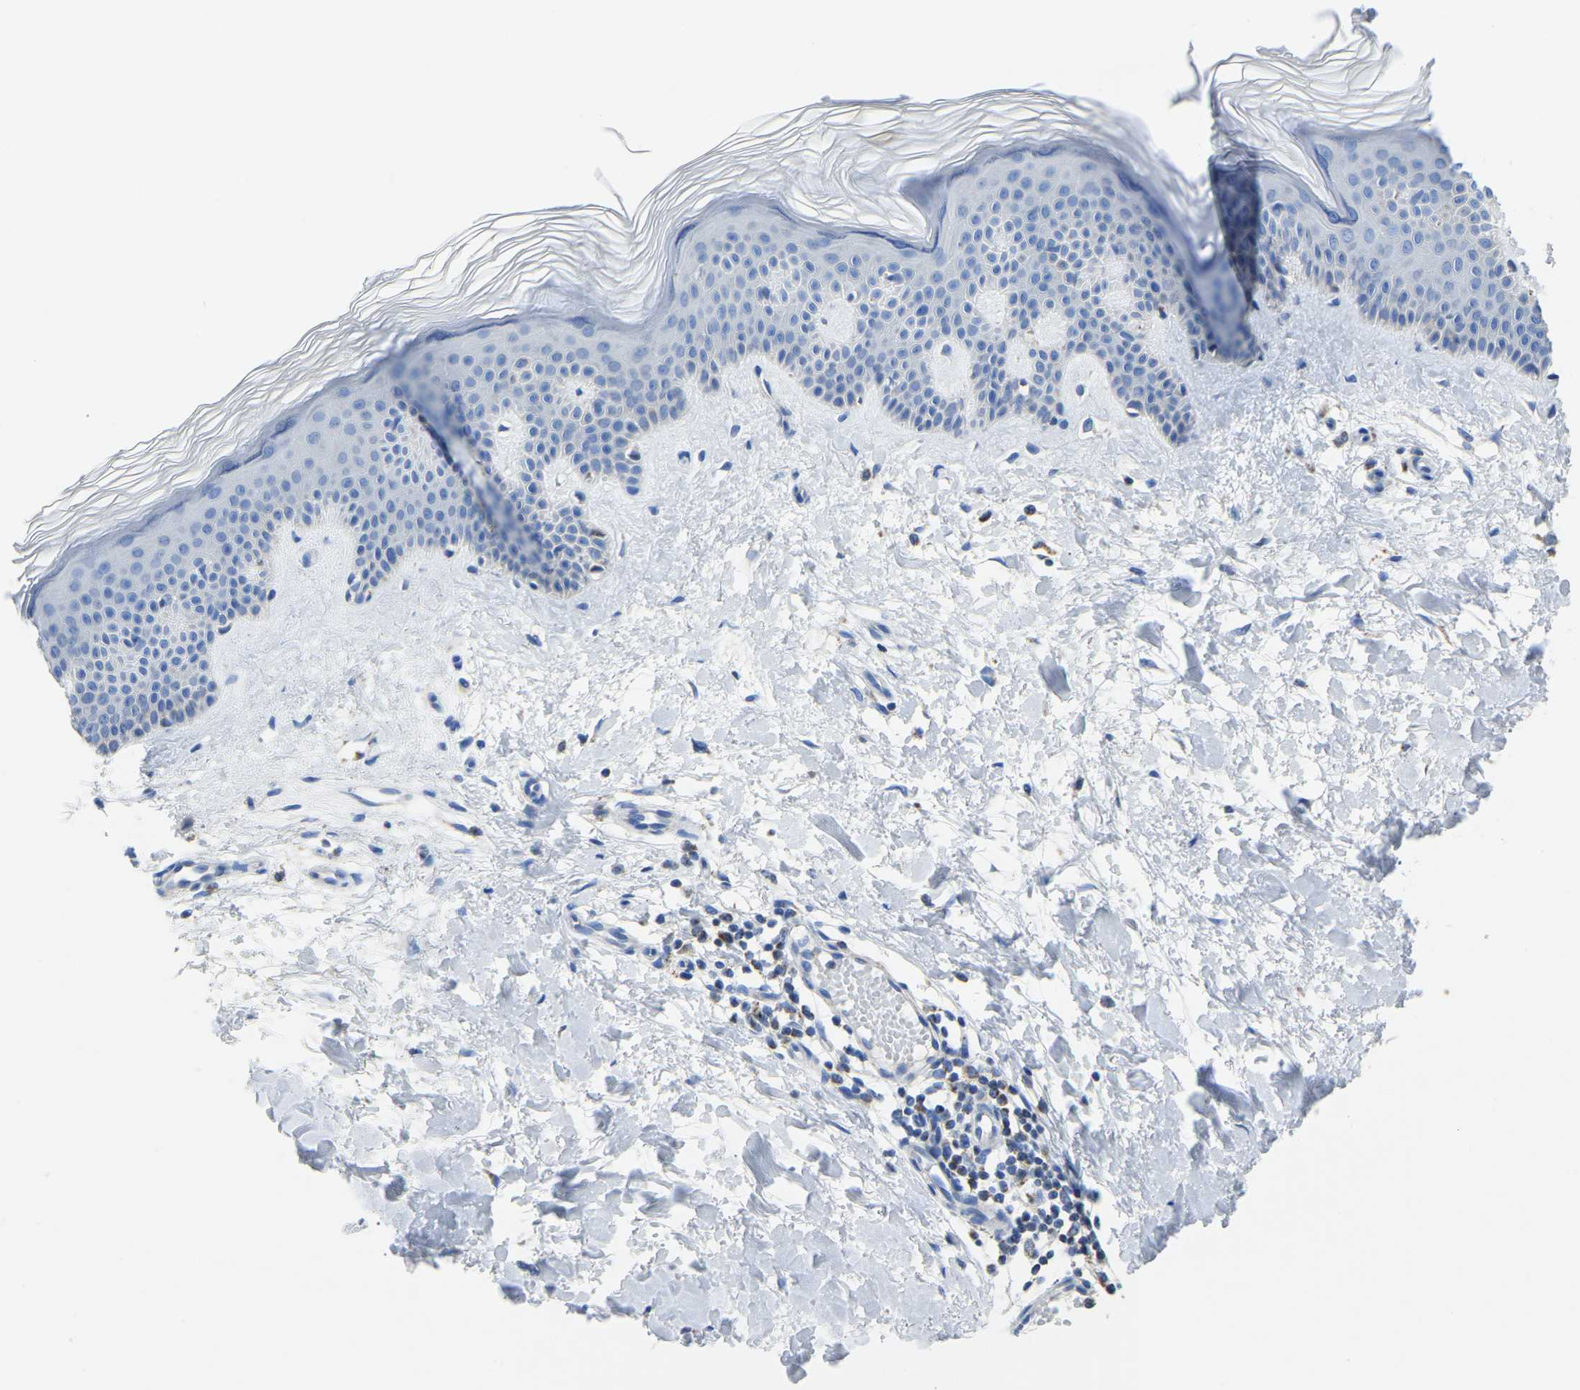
{"staining": {"intensity": "negative", "quantity": "none", "location": "none"}, "tissue": "skin", "cell_type": "Fibroblasts", "image_type": "normal", "snomed": [{"axis": "morphology", "description": "Normal tissue, NOS"}, {"axis": "morphology", "description": "Malignant melanoma, Metastatic site"}, {"axis": "topography", "description": "Skin"}], "caption": "High magnification brightfield microscopy of unremarkable skin stained with DAB (3,3'-diaminobenzidine) (brown) and counterstained with hematoxylin (blue): fibroblasts show no significant staining. (DAB (3,3'-diaminobenzidine) IHC visualized using brightfield microscopy, high magnification).", "gene": "ETFA", "patient": {"sex": "male", "age": 41}}